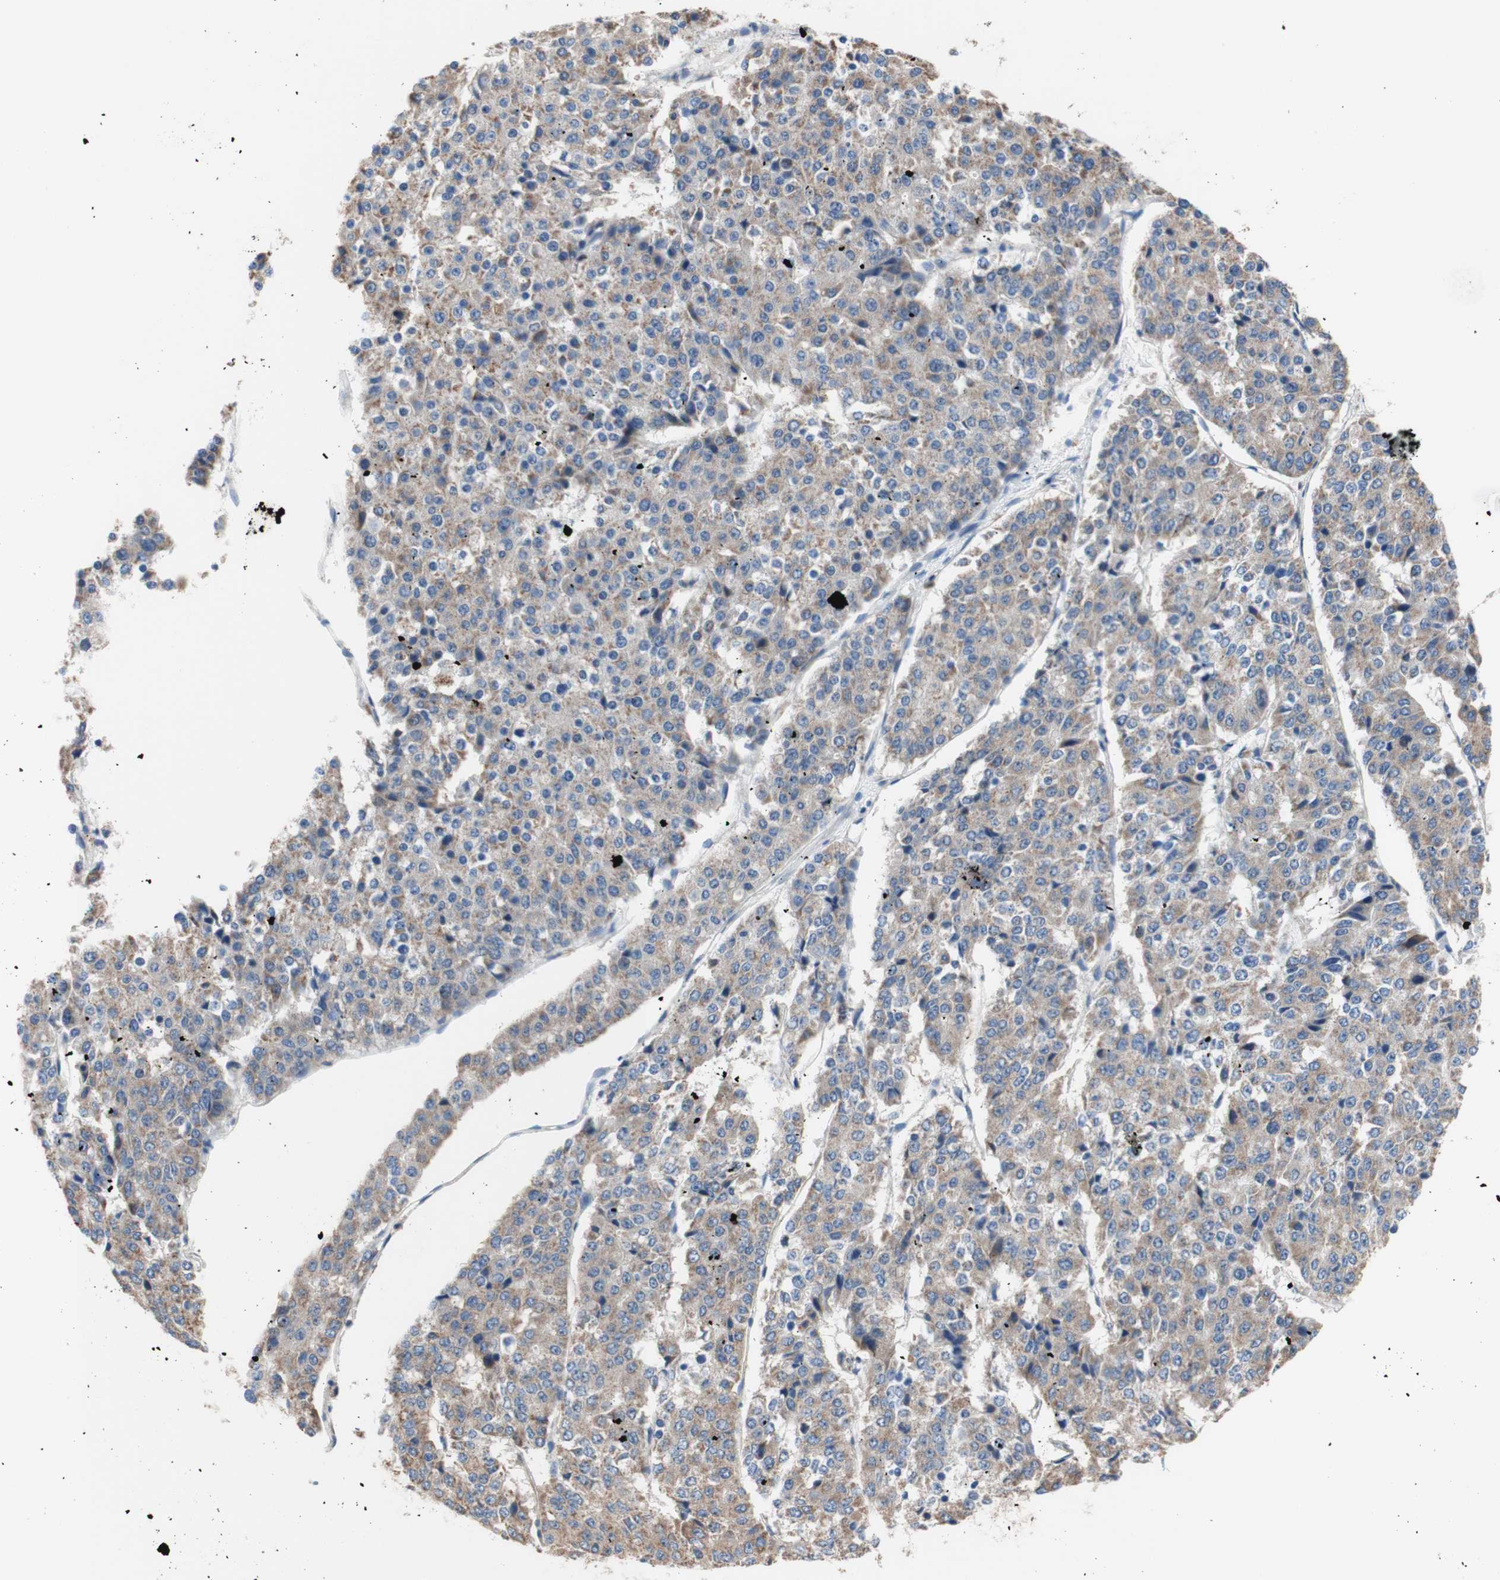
{"staining": {"intensity": "moderate", "quantity": "25%-75%", "location": "cytoplasmic/membranous"}, "tissue": "pancreatic cancer", "cell_type": "Tumor cells", "image_type": "cancer", "snomed": [{"axis": "morphology", "description": "Adenocarcinoma, NOS"}, {"axis": "topography", "description": "Pancreas"}], "caption": "Tumor cells show moderate cytoplasmic/membranous positivity in about 25%-75% of cells in pancreatic cancer (adenocarcinoma).", "gene": "FMR1", "patient": {"sex": "male", "age": 50}}